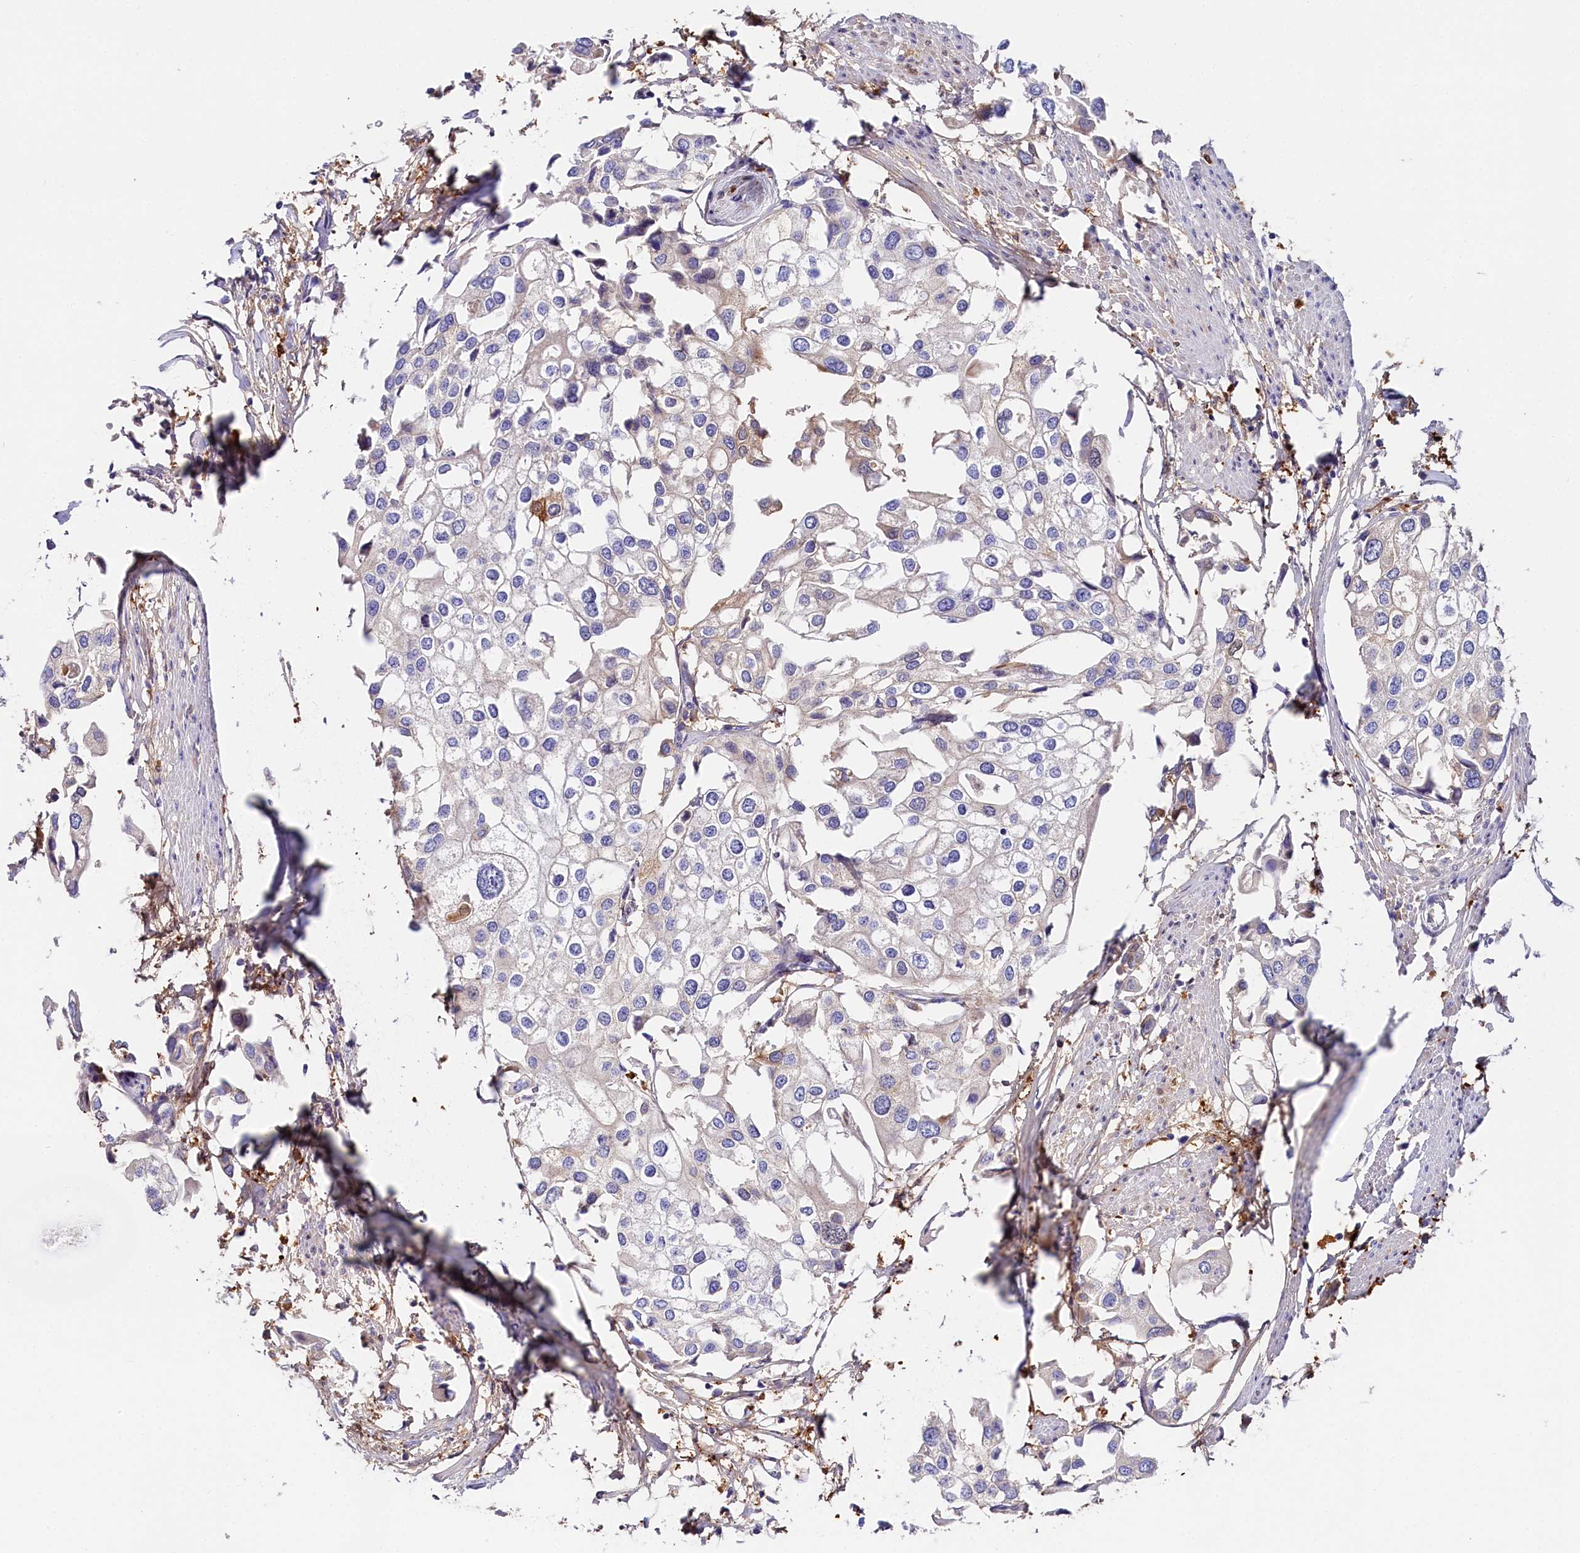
{"staining": {"intensity": "negative", "quantity": "none", "location": "none"}, "tissue": "urothelial cancer", "cell_type": "Tumor cells", "image_type": "cancer", "snomed": [{"axis": "morphology", "description": "Urothelial carcinoma, High grade"}, {"axis": "topography", "description": "Urinary bladder"}], "caption": "Immunohistochemistry (IHC) of high-grade urothelial carcinoma exhibits no expression in tumor cells. Brightfield microscopy of IHC stained with DAB (brown) and hematoxylin (blue), captured at high magnification.", "gene": "KATNB1", "patient": {"sex": "male", "age": 64}}